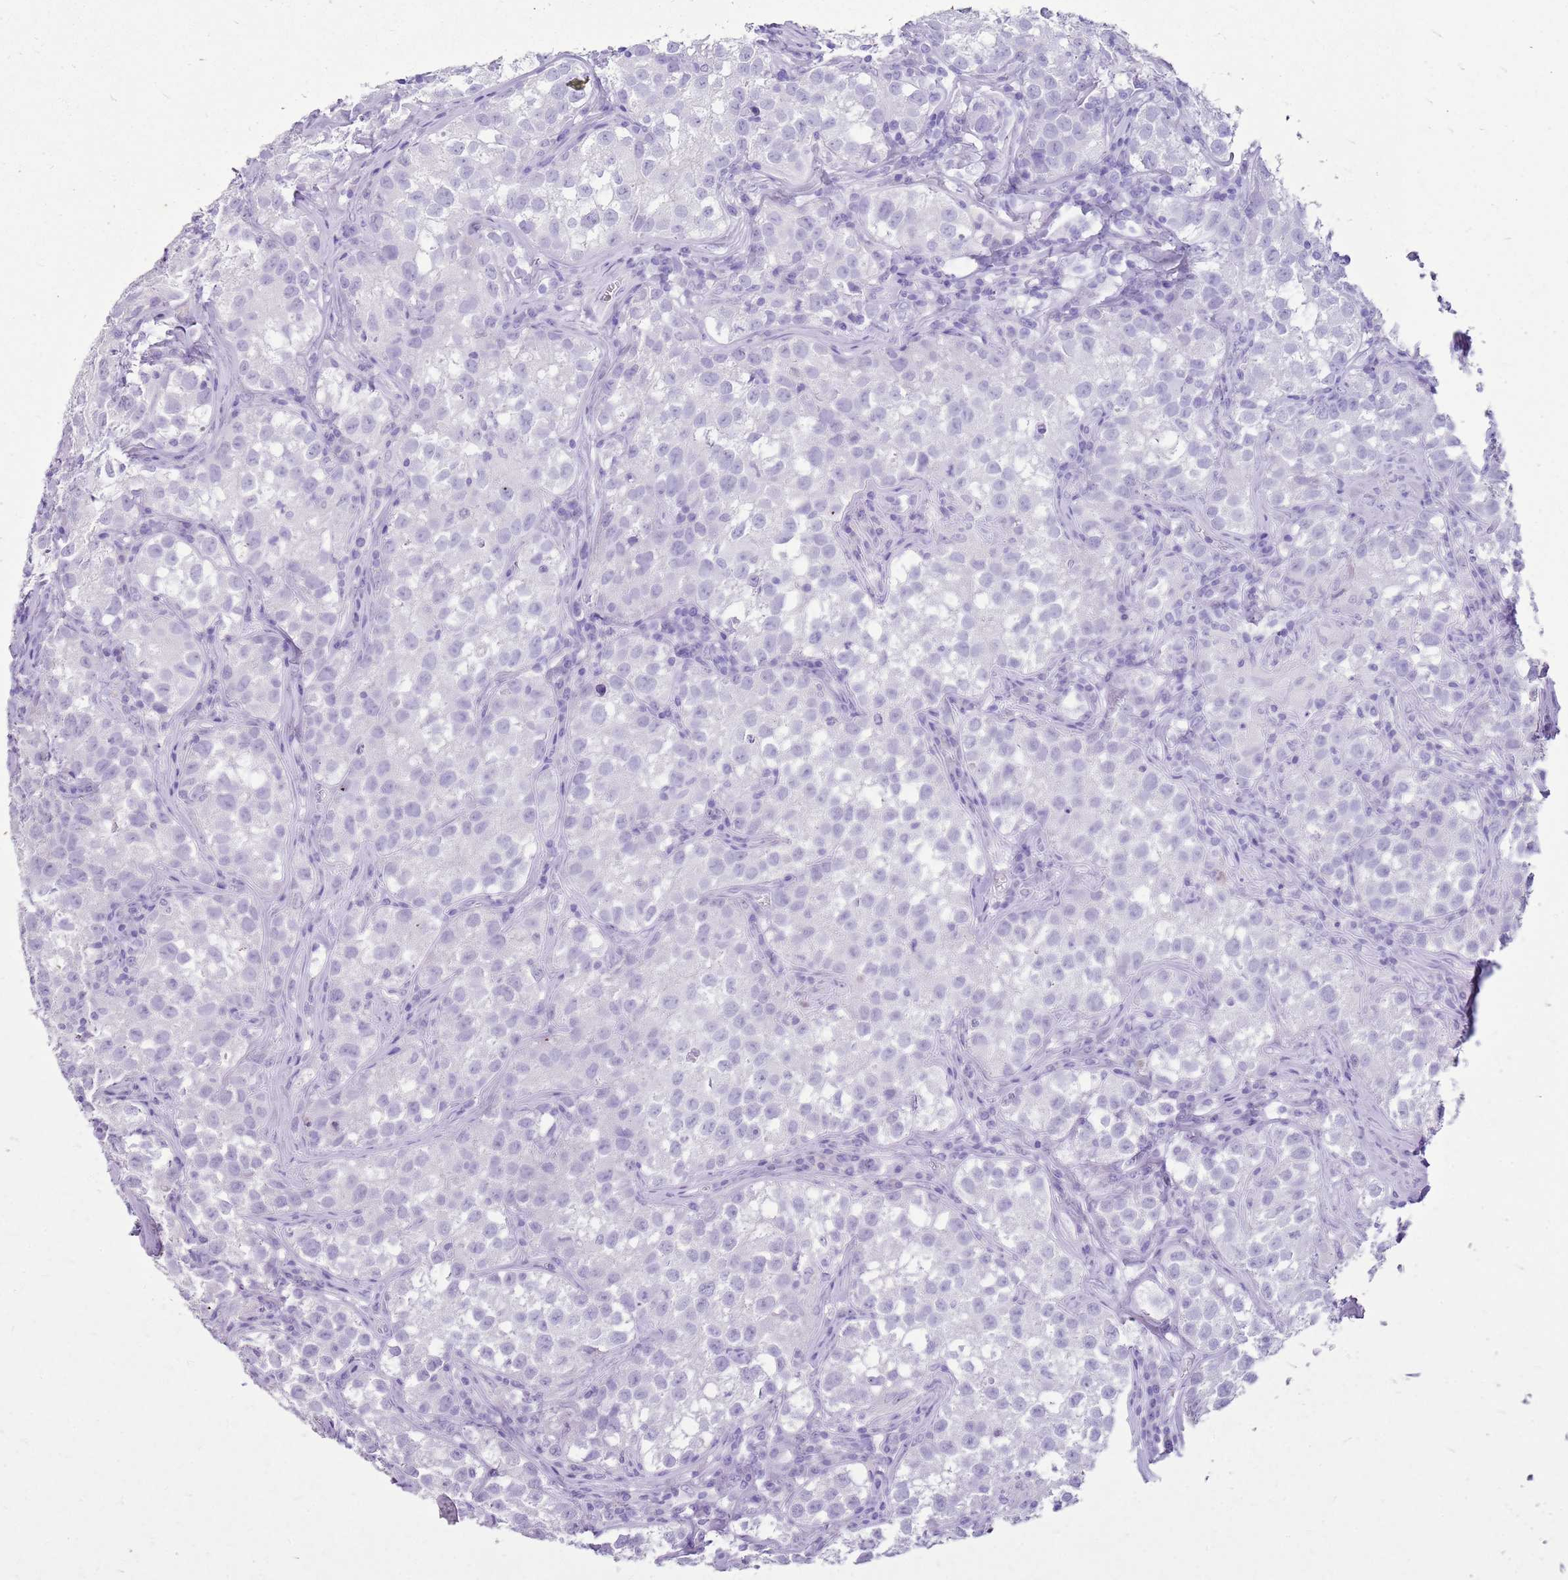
{"staining": {"intensity": "negative", "quantity": "none", "location": "none"}, "tissue": "testis cancer", "cell_type": "Tumor cells", "image_type": "cancer", "snomed": [{"axis": "morphology", "description": "Seminoma, NOS"}, {"axis": "morphology", "description": "Carcinoma, Embryonal, NOS"}, {"axis": "topography", "description": "Testis"}], "caption": "Immunohistochemical staining of human testis seminoma demonstrates no significant positivity in tumor cells.", "gene": "CA8", "patient": {"sex": "male", "age": 43}}